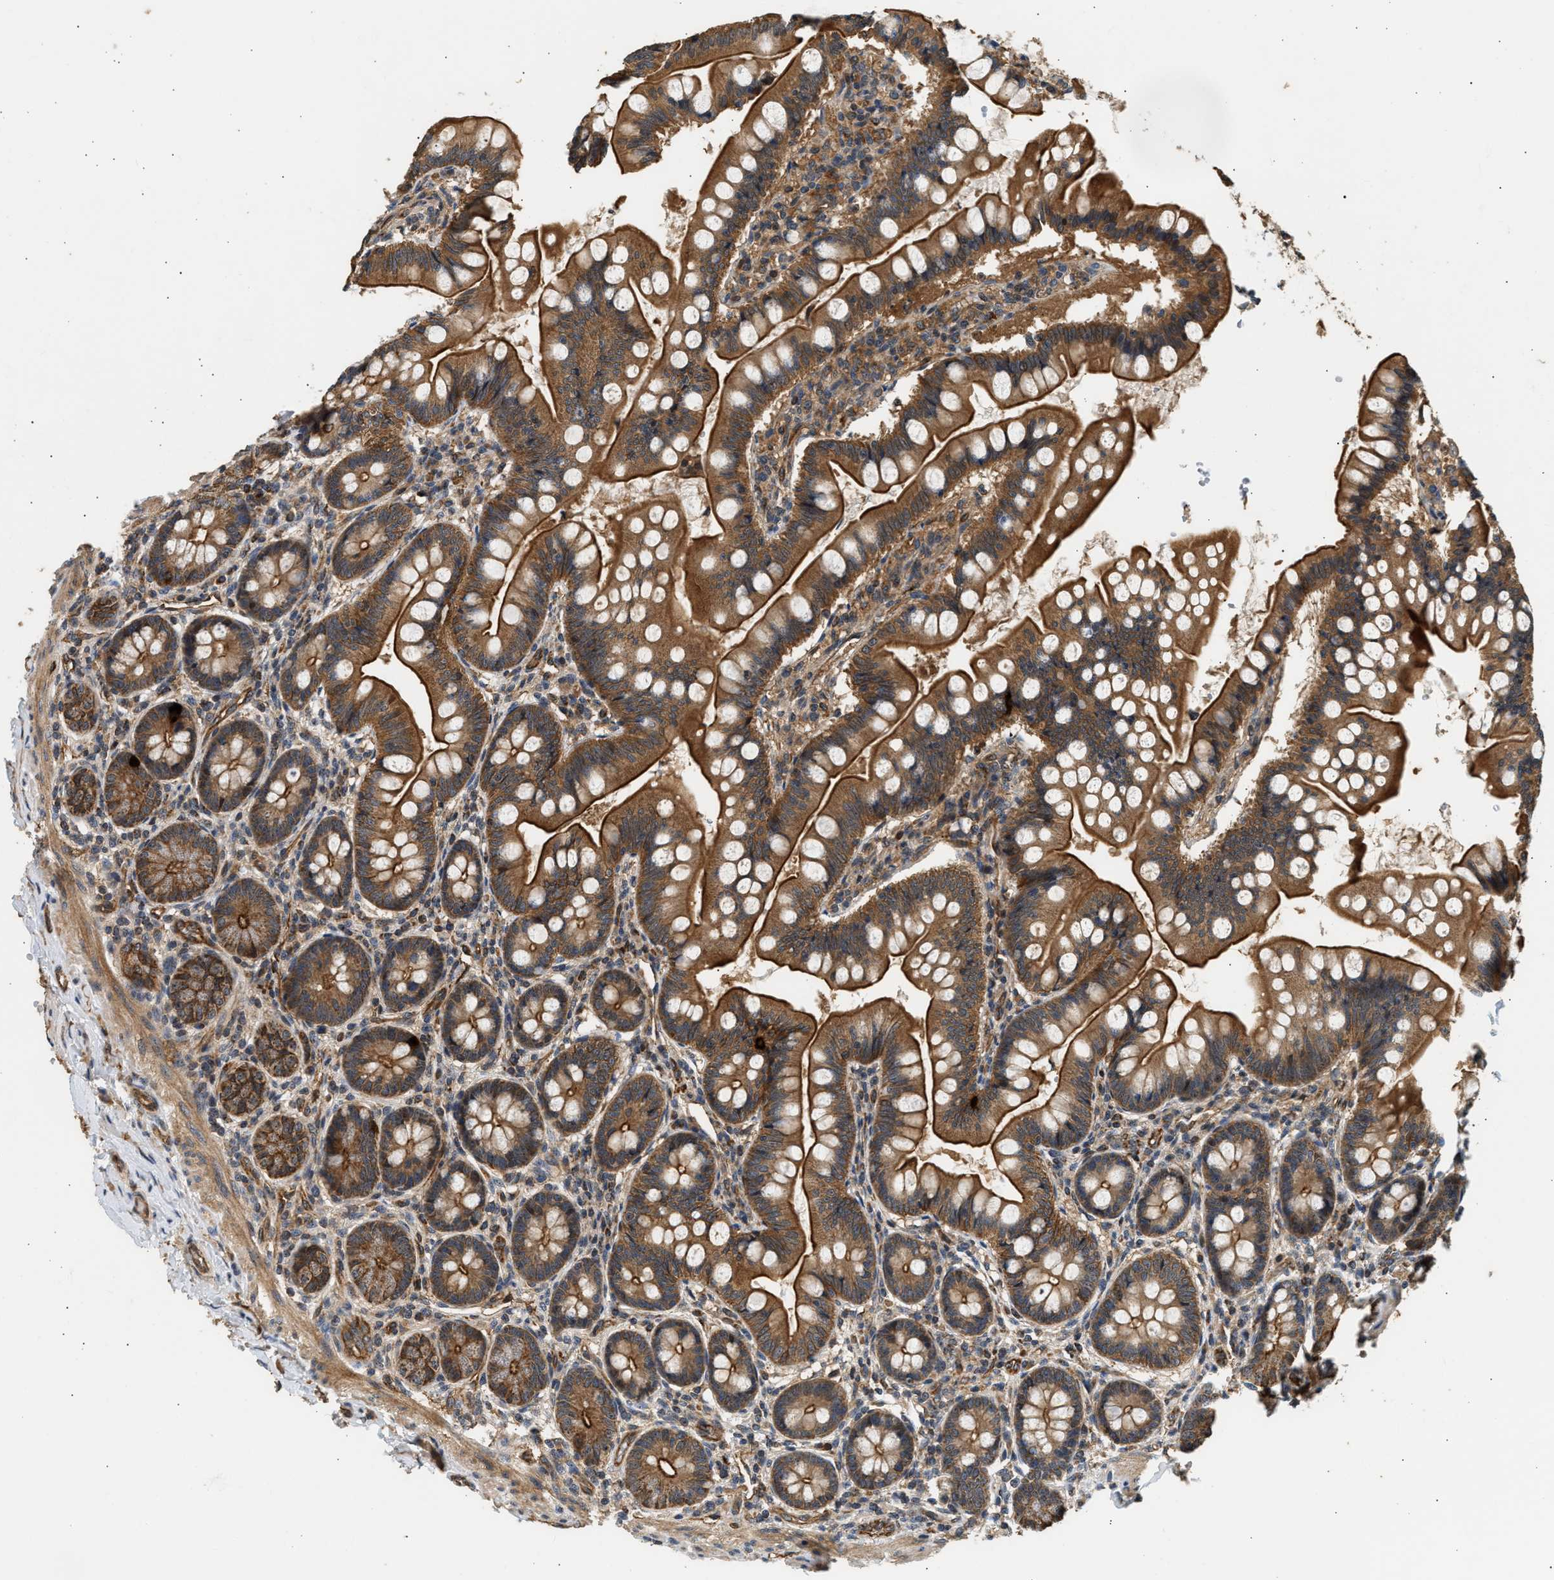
{"staining": {"intensity": "strong", "quantity": ">75%", "location": "cytoplasmic/membranous"}, "tissue": "small intestine", "cell_type": "Glandular cells", "image_type": "normal", "snomed": [{"axis": "morphology", "description": "Normal tissue, NOS"}, {"axis": "topography", "description": "Small intestine"}], "caption": "A brown stain highlights strong cytoplasmic/membranous staining of a protein in glandular cells of normal human small intestine. The staining is performed using DAB (3,3'-diaminobenzidine) brown chromogen to label protein expression. The nuclei are counter-stained blue using hematoxylin.", "gene": "DUSP14", "patient": {"sex": "male", "age": 7}}